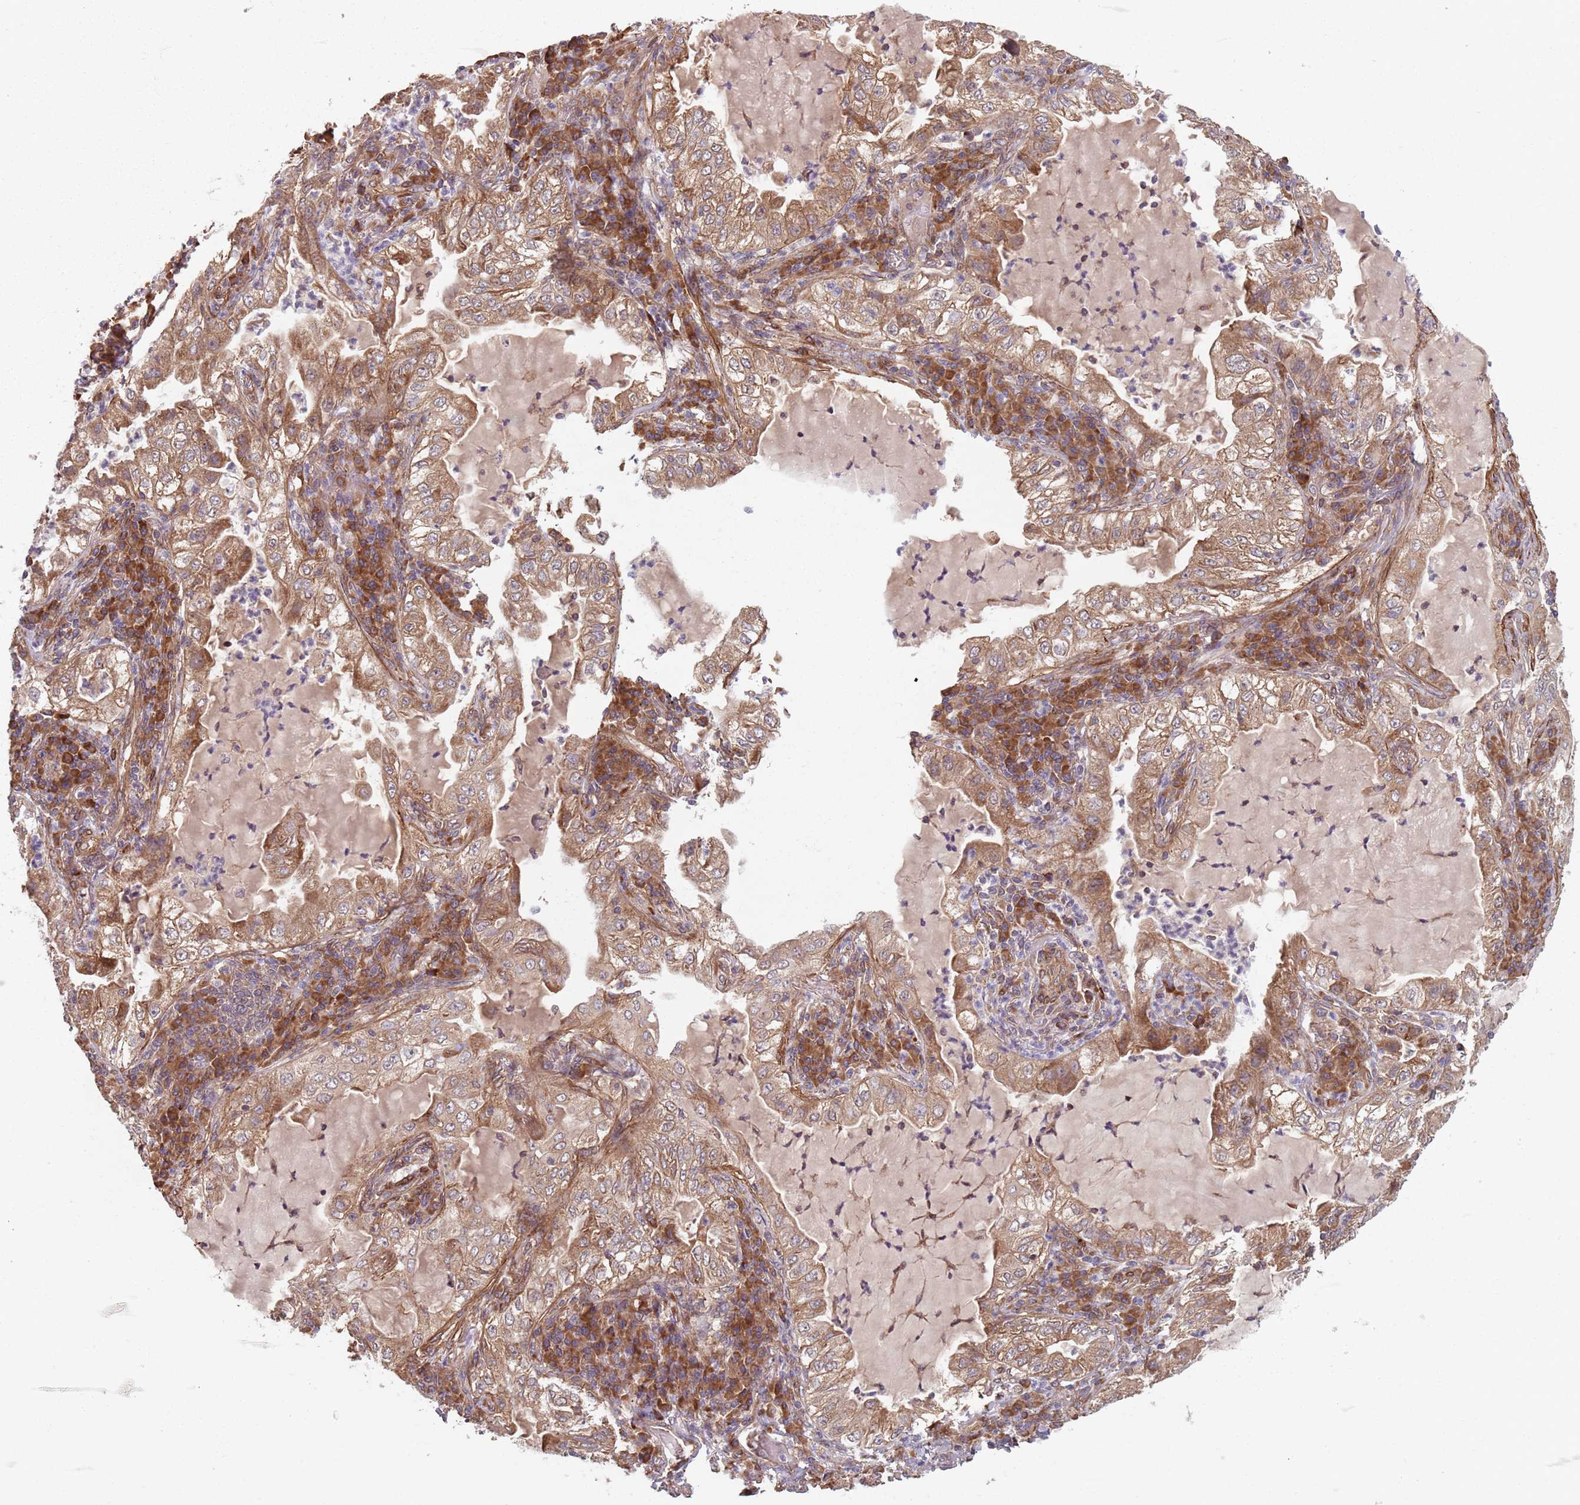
{"staining": {"intensity": "moderate", "quantity": ">75%", "location": "cytoplasmic/membranous"}, "tissue": "lung cancer", "cell_type": "Tumor cells", "image_type": "cancer", "snomed": [{"axis": "morphology", "description": "Adenocarcinoma, NOS"}, {"axis": "topography", "description": "Lung"}], "caption": "High-power microscopy captured an immunohistochemistry (IHC) histopathology image of lung cancer (adenocarcinoma), revealing moderate cytoplasmic/membranous expression in about >75% of tumor cells.", "gene": "NOTCH3", "patient": {"sex": "female", "age": 73}}